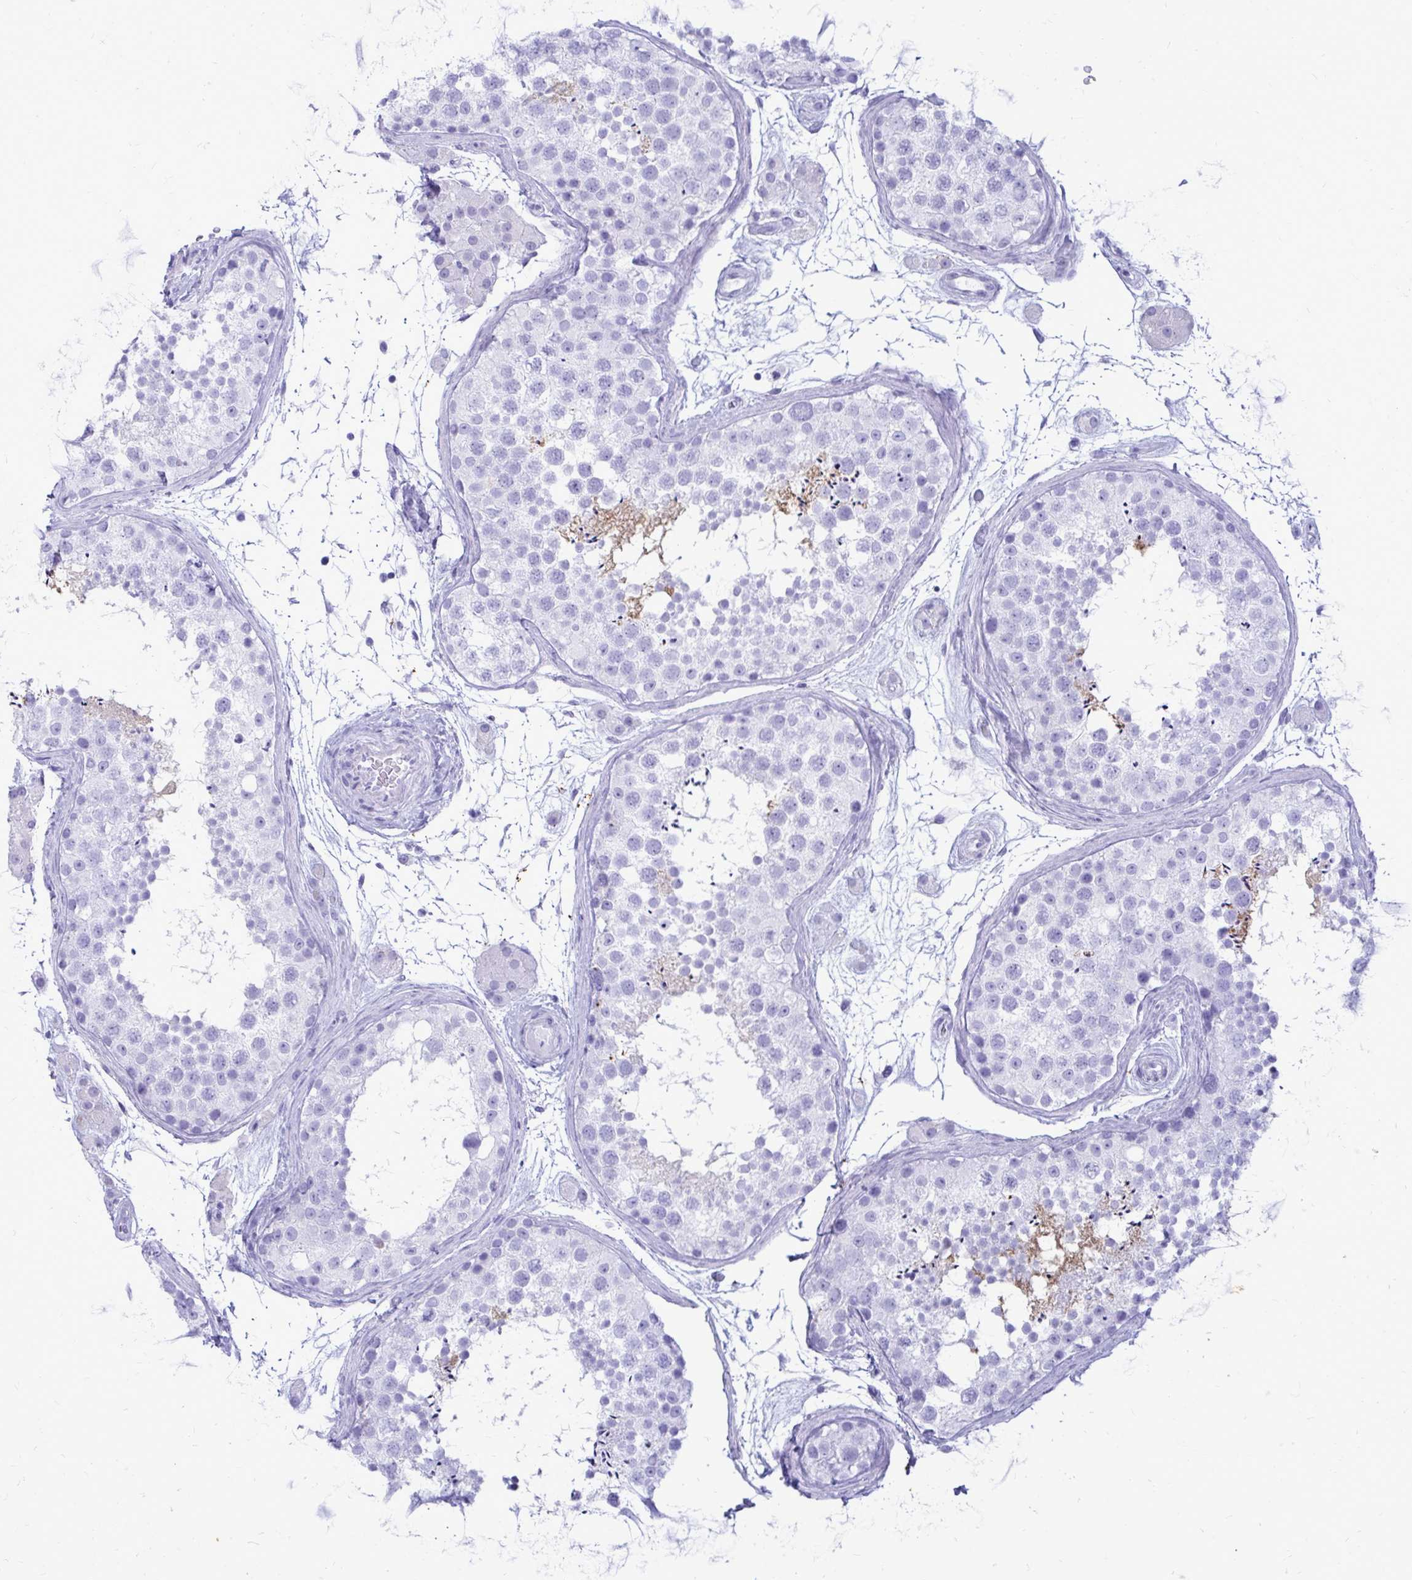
{"staining": {"intensity": "negative", "quantity": "none", "location": "none"}, "tissue": "testis", "cell_type": "Cells in seminiferous ducts", "image_type": "normal", "snomed": [{"axis": "morphology", "description": "Normal tissue, NOS"}, {"axis": "topography", "description": "Testis"}], "caption": "Cells in seminiferous ducts are negative for protein expression in benign human testis. (Immunohistochemistry (ihc), brightfield microscopy, high magnification).", "gene": "OR10R2", "patient": {"sex": "male", "age": 41}}